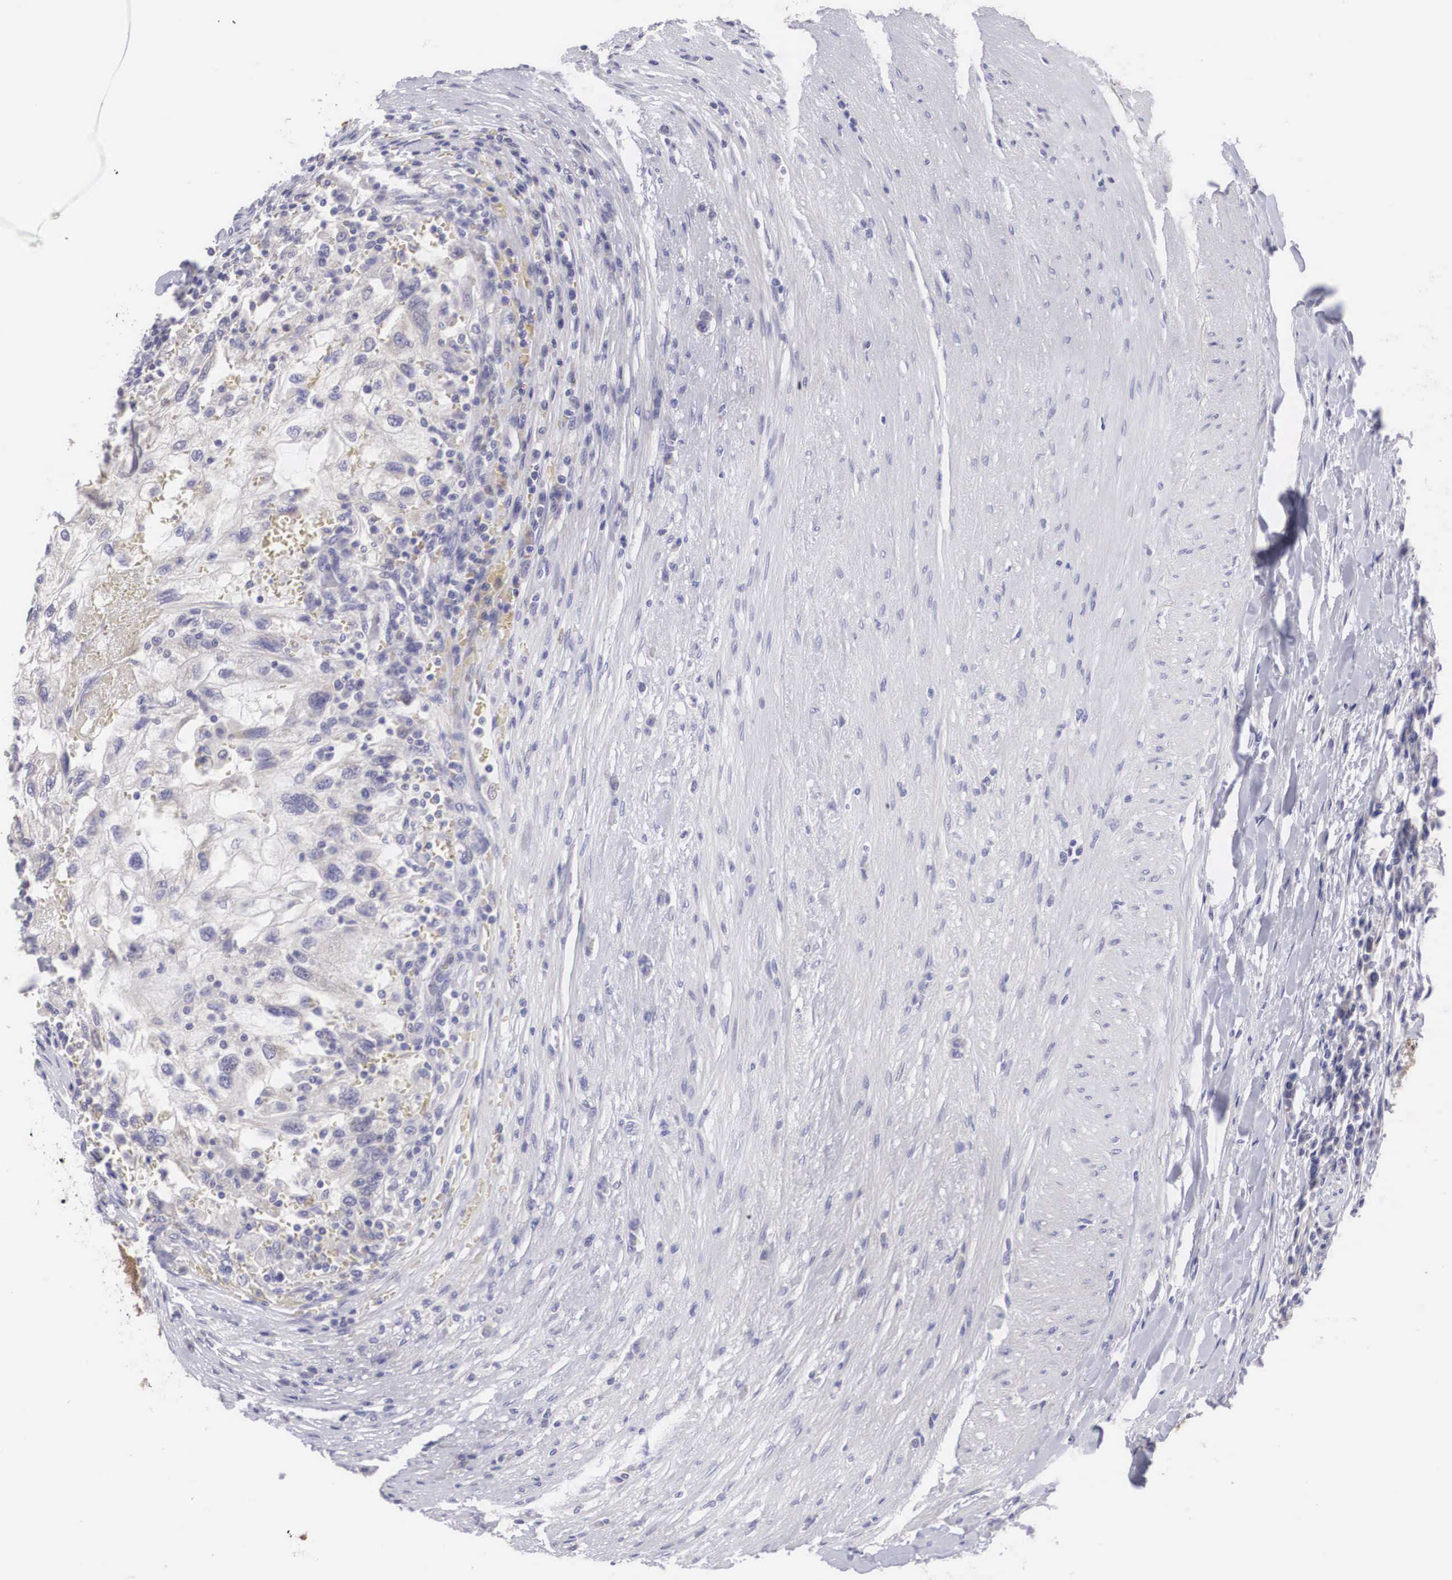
{"staining": {"intensity": "negative", "quantity": "none", "location": "none"}, "tissue": "renal cancer", "cell_type": "Tumor cells", "image_type": "cancer", "snomed": [{"axis": "morphology", "description": "Normal tissue, NOS"}, {"axis": "morphology", "description": "Adenocarcinoma, NOS"}, {"axis": "topography", "description": "Kidney"}], "caption": "Micrograph shows no significant protein positivity in tumor cells of adenocarcinoma (renal).", "gene": "TXLNG", "patient": {"sex": "male", "age": 71}}